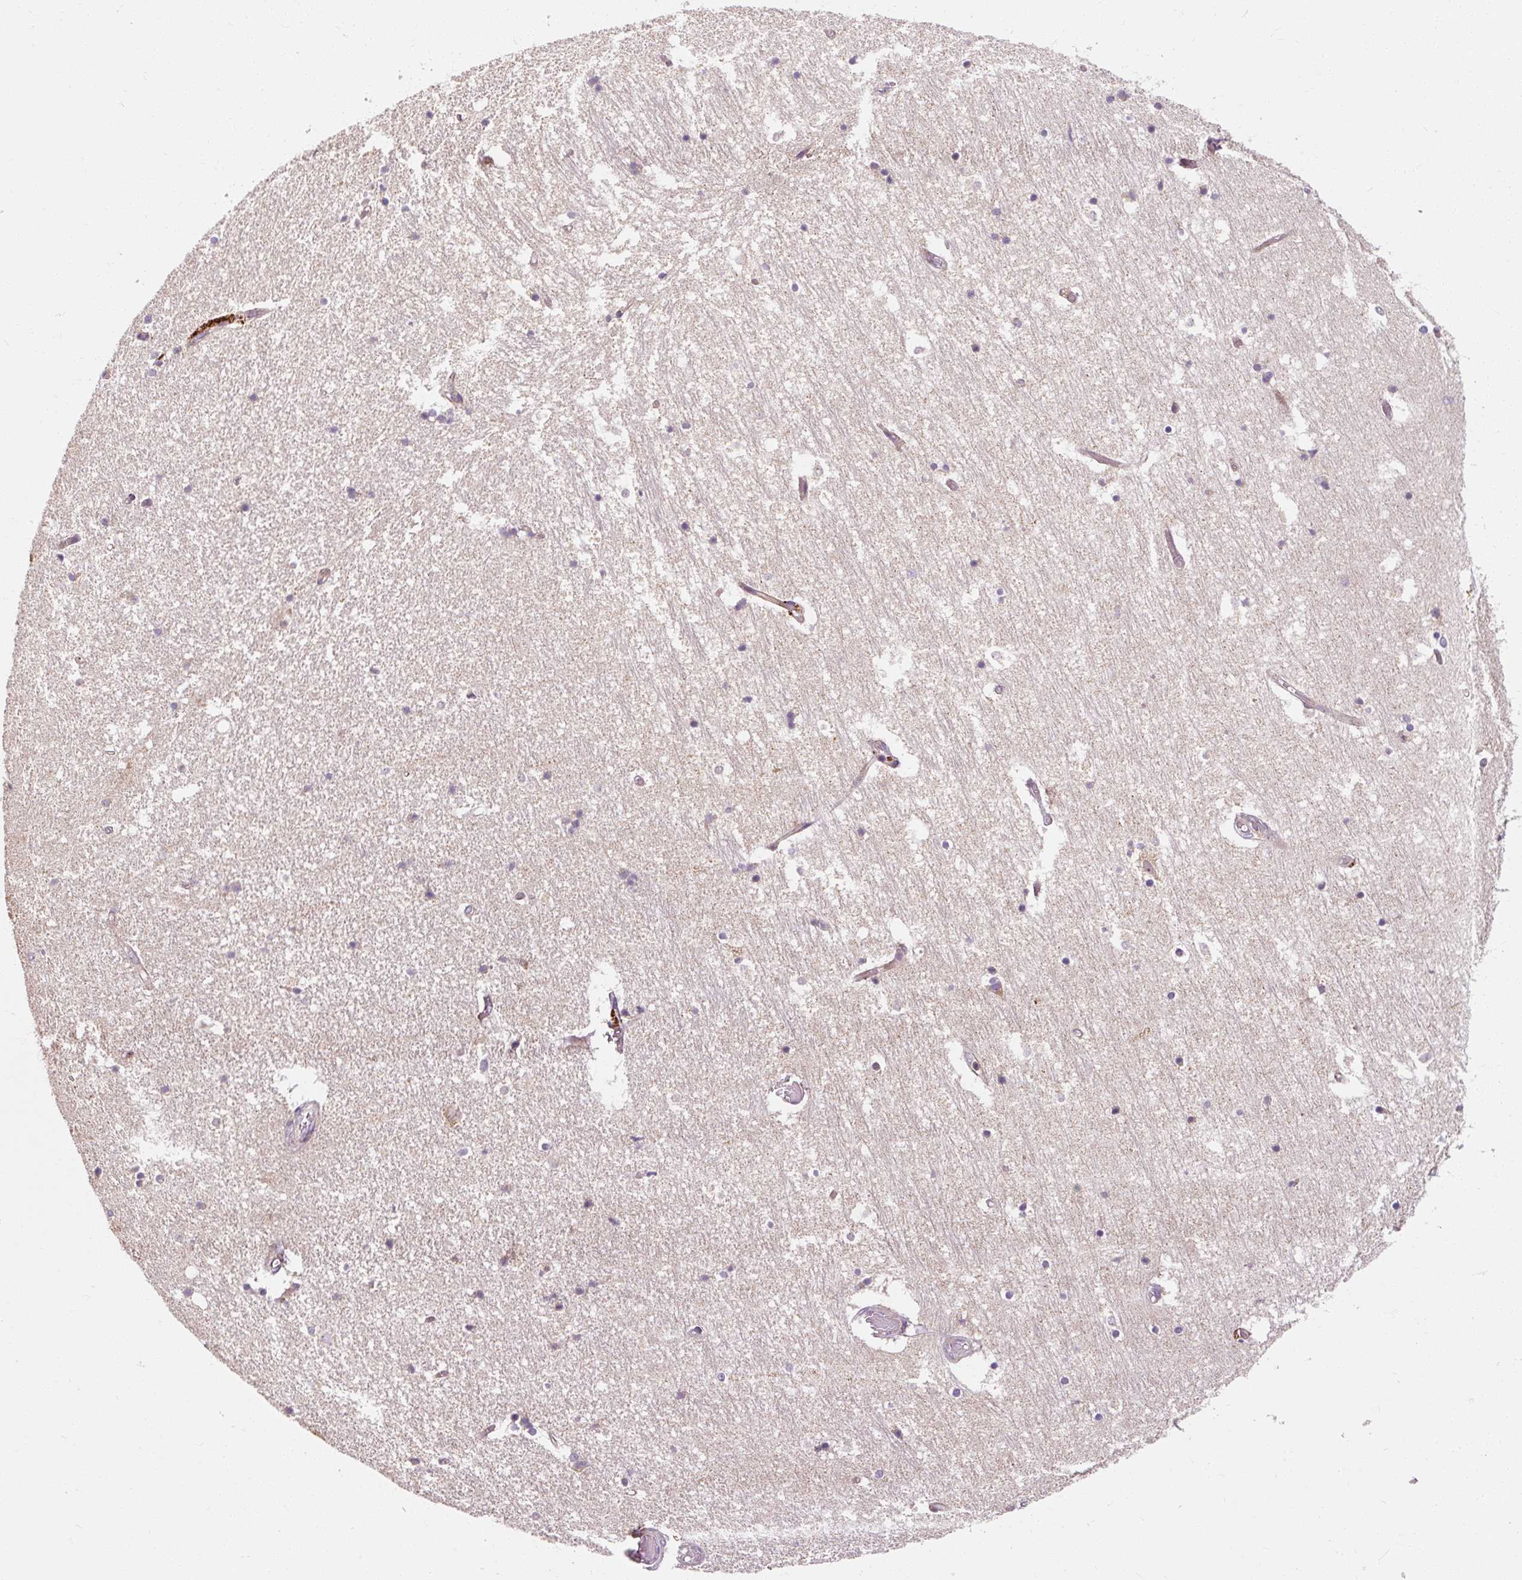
{"staining": {"intensity": "weak", "quantity": "25%-75%", "location": "cytoplasmic/membranous"}, "tissue": "hippocampus", "cell_type": "Glial cells", "image_type": "normal", "snomed": [{"axis": "morphology", "description": "Normal tissue, NOS"}, {"axis": "topography", "description": "Hippocampus"}], "caption": "Immunohistochemical staining of benign hippocampus shows weak cytoplasmic/membranous protein staining in about 25%-75% of glial cells. The staining was performed using DAB (3,3'-diaminobenzidine), with brown indicating positive protein expression. Nuclei are stained blue with hematoxylin.", "gene": "PRSS48", "patient": {"sex": "female", "age": 52}}